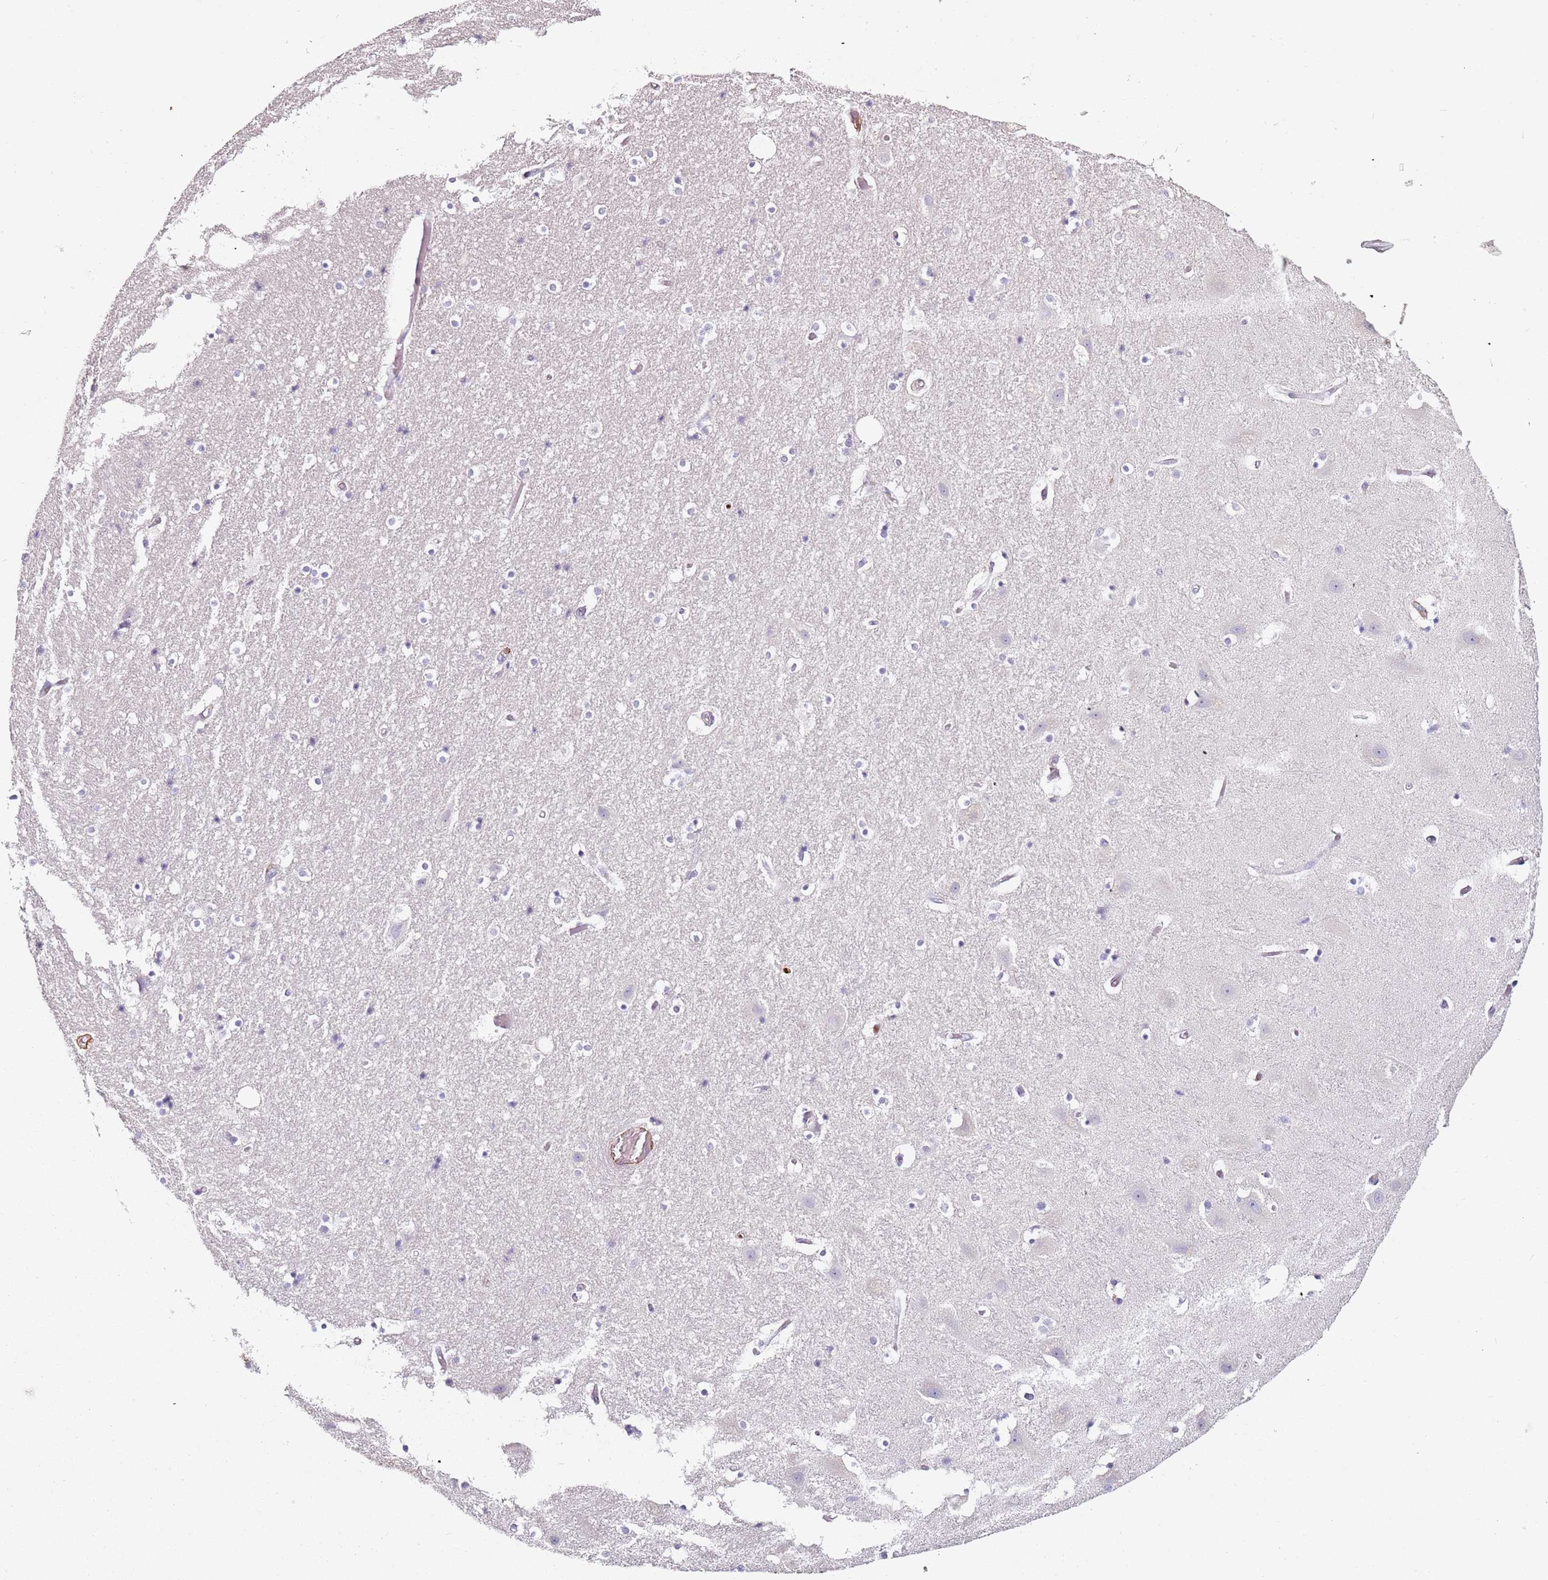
{"staining": {"intensity": "negative", "quantity": "none", "location": "none"}, "tissue": "hippocampus", "cell_type": "Glial cells", "image_type": "normal", "snomed": [{"axis": "morphology", "description": "Normal tissue, NOS"}, {"axis": "topography", "description": "Hippocampus"}], "caption": "DAB (3,3'-diaminobenzidine) immunohistochemical staining of normal hippocampus demonstrates no significant positivity in glial cells.", "gene": "S100A4", "patient": {"sex": "female", "age": 52}}